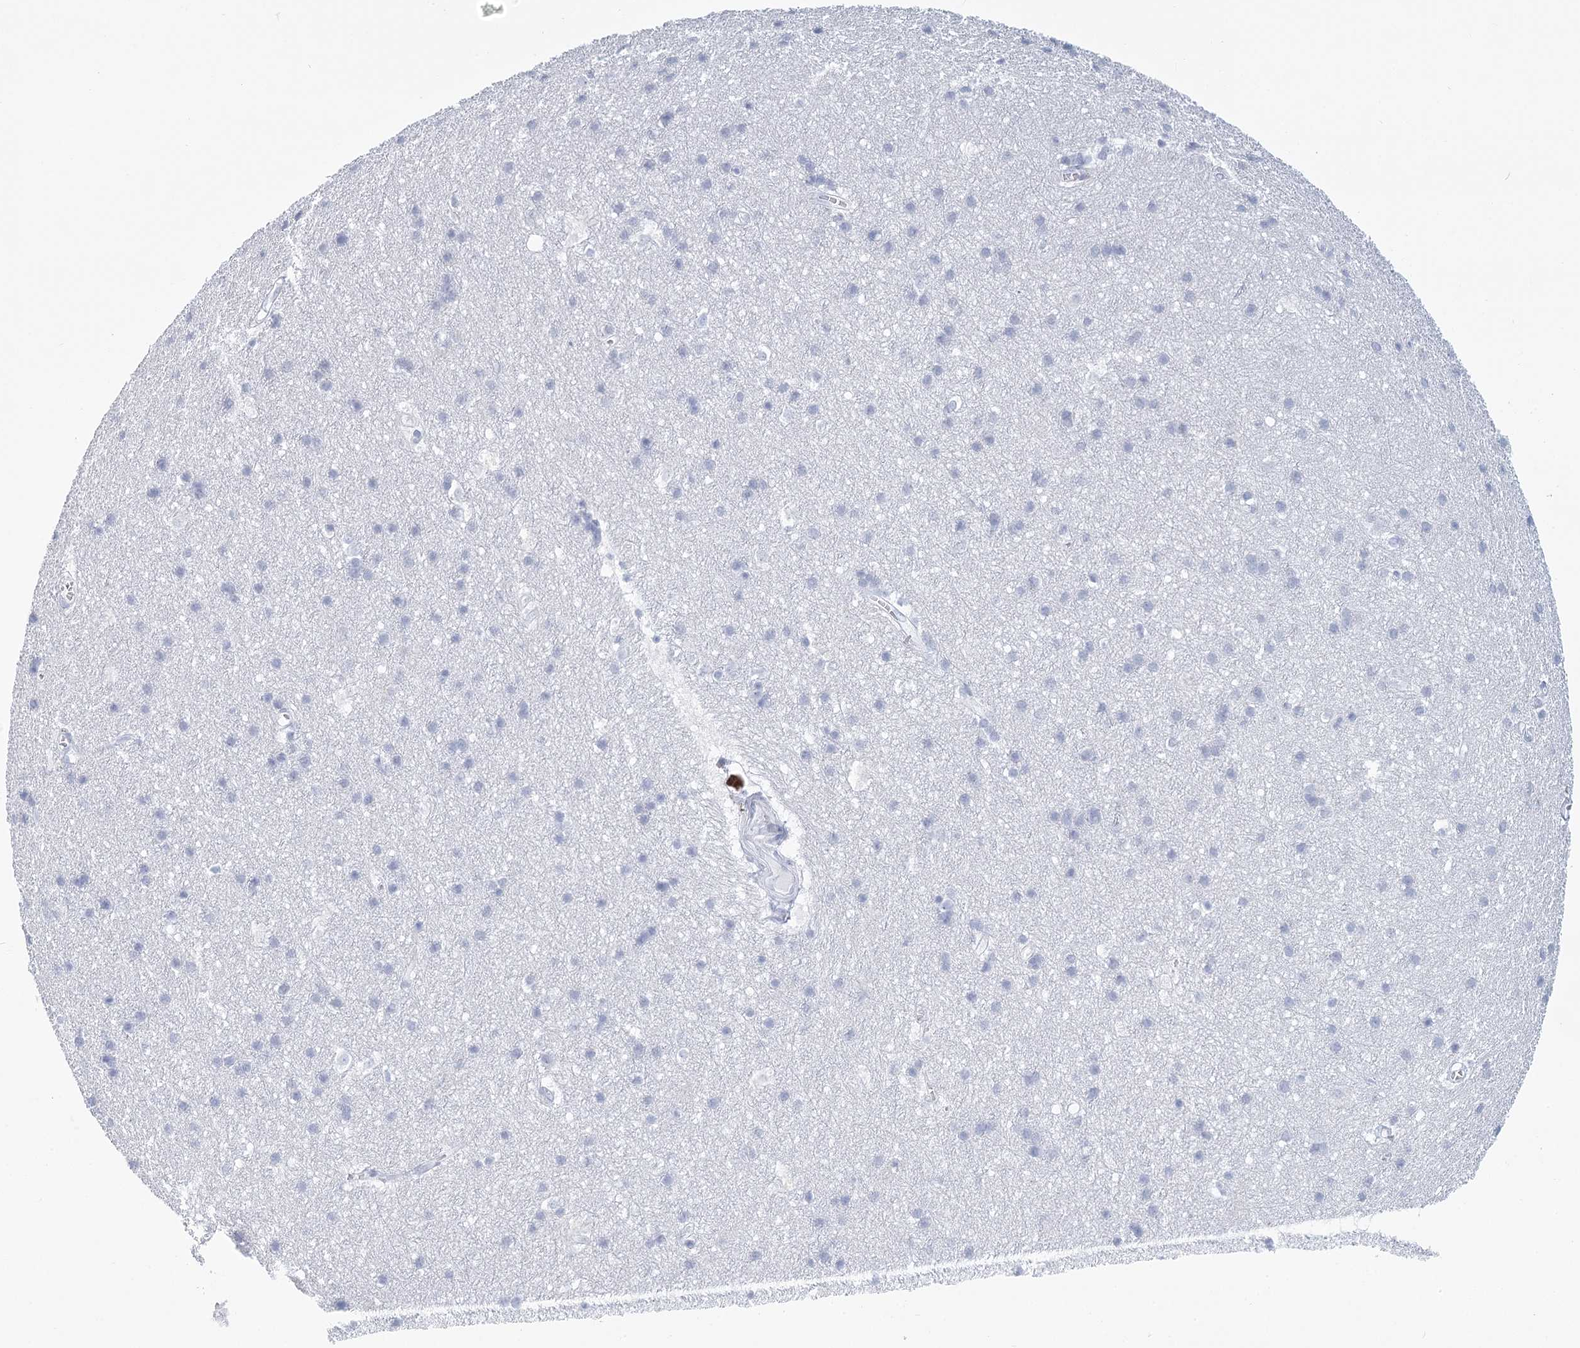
{"staining": {"intensity": "negative", "quantity": "none", "location": "none"}, "tissue": "cerebral cortex", "cell_type": "Endothelial cells", "image_type": "normal", "snomed": [{"axis": "morphology", "description": "Normal tissue, NOS"}, {"axis": "topography", "description": "Cerebral cortex"}], "caption": "Protein analysis of normal cerebral cortex exhibits no significant staining in endothelial cells. Brightfield microscopy of IHC stained with DAB (brown) and hematoxylin (blue), captured at high magnification.", "gene": "WNT8B", "patient": {"sex": "male", "age": 54}}